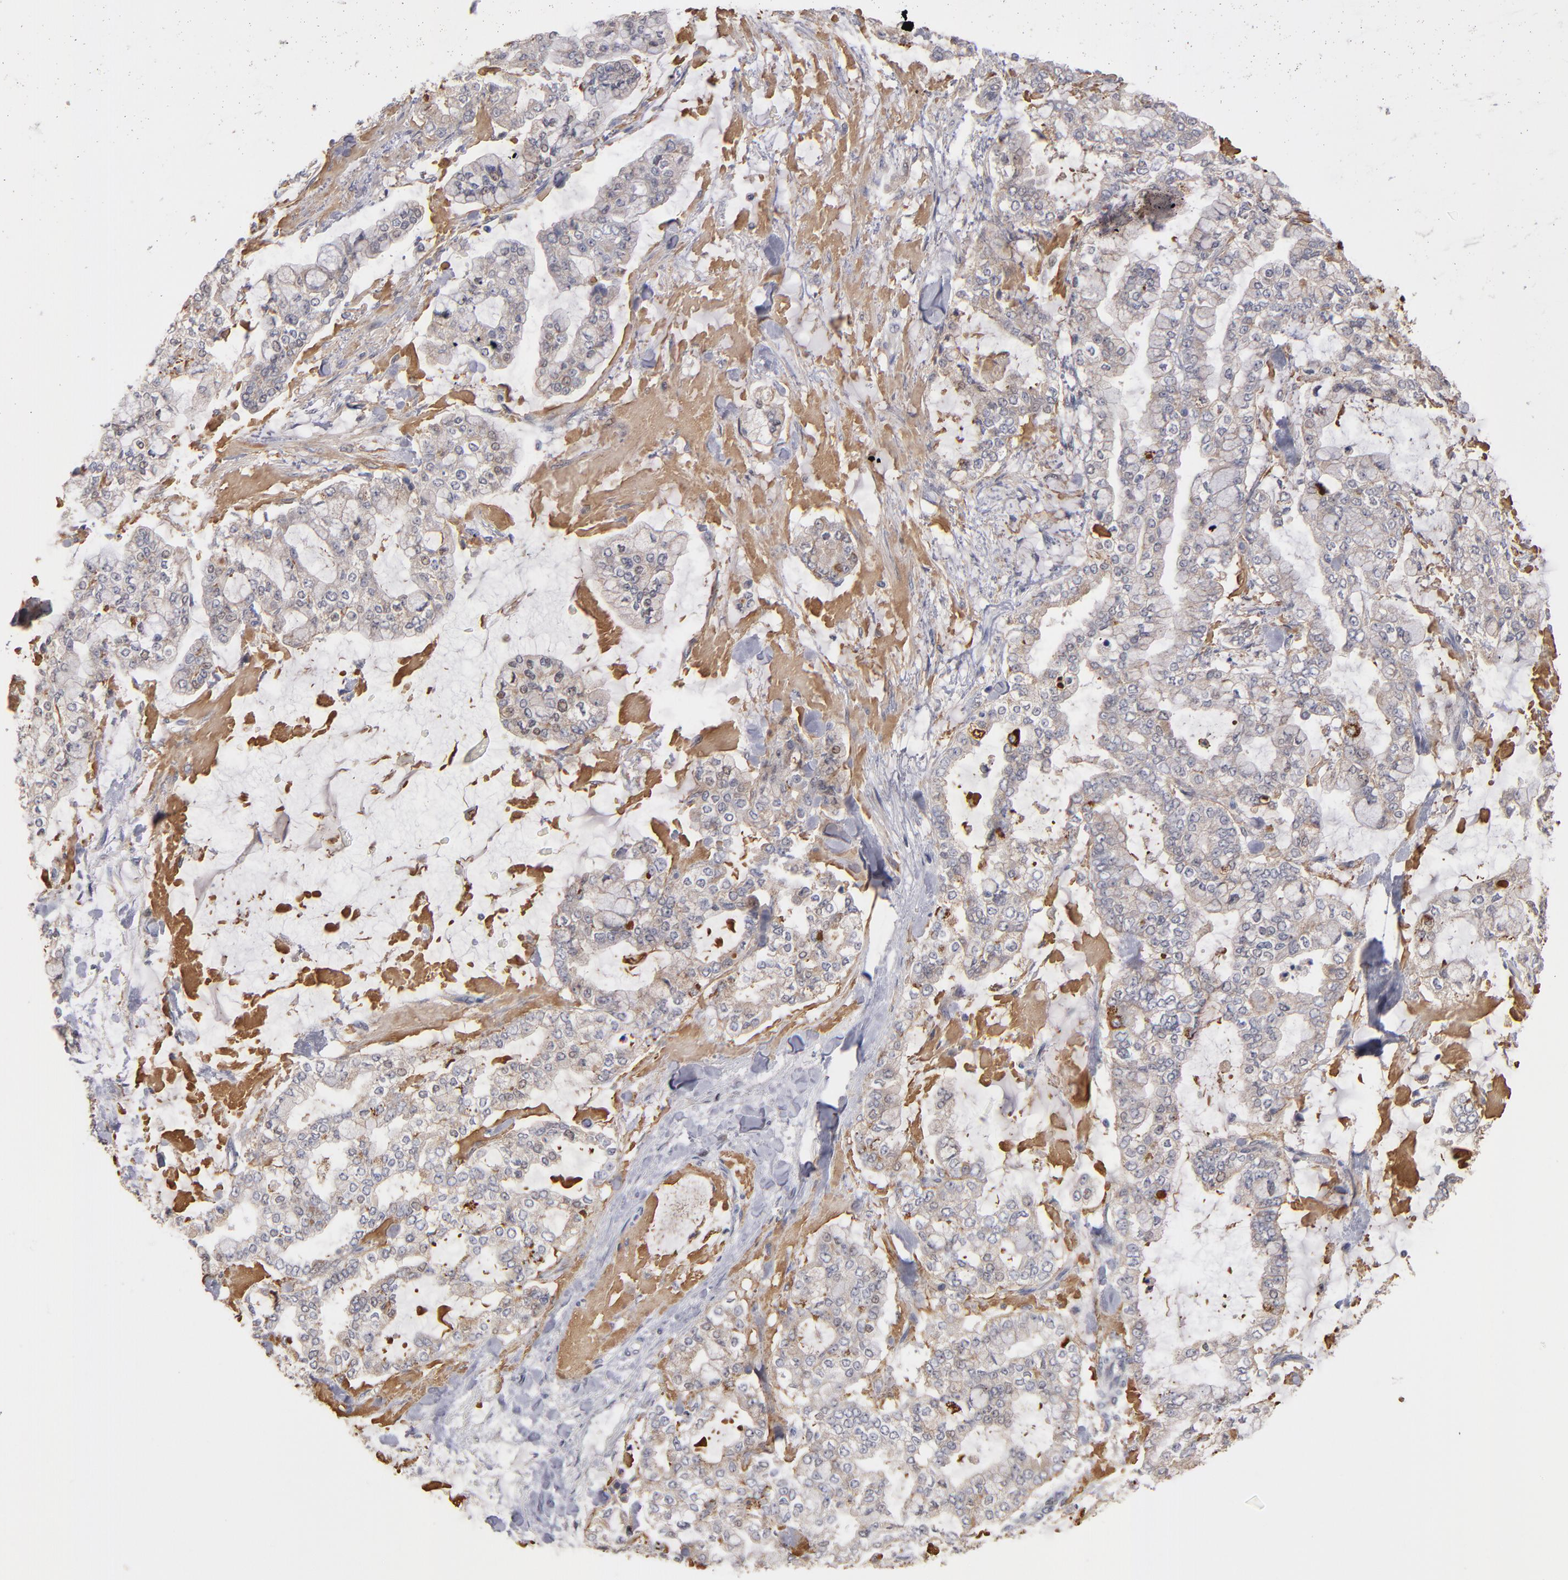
{"staining": {"intensity": "weak", "quantity": ">75%", "location": "cytoplasmic/membranous"}, "tissue": "stomach cancer", "cell_type": "Tumor cells", "image_type": "cancer", "snomed": [{"axis": "morphology", "description": "Normal tissue, NOS"}, {"axis": "morphology", "description": "Adenocarcinoma, NOS"}, {"axis": "topography", "description": "Stomach, upper"}, {"axis": "topography", "description": "Stomach"}], "caption": "High-magnification brightfield microscopy of stomach cancer stained with DAB (3,3'-diaminobenzidine) (brown) and counterstained with hematoxylin (blue). tumor cells exhibit weak cytoplasmic/membranous positivity is appreciated in approximately>75% of cells. (Stains: DAB in brown, nuclei in blue, Microscopy: brightfield microscopy at high magnification).", "gene": "EXD2", "patient": {"sex": "male", "age": 76}}